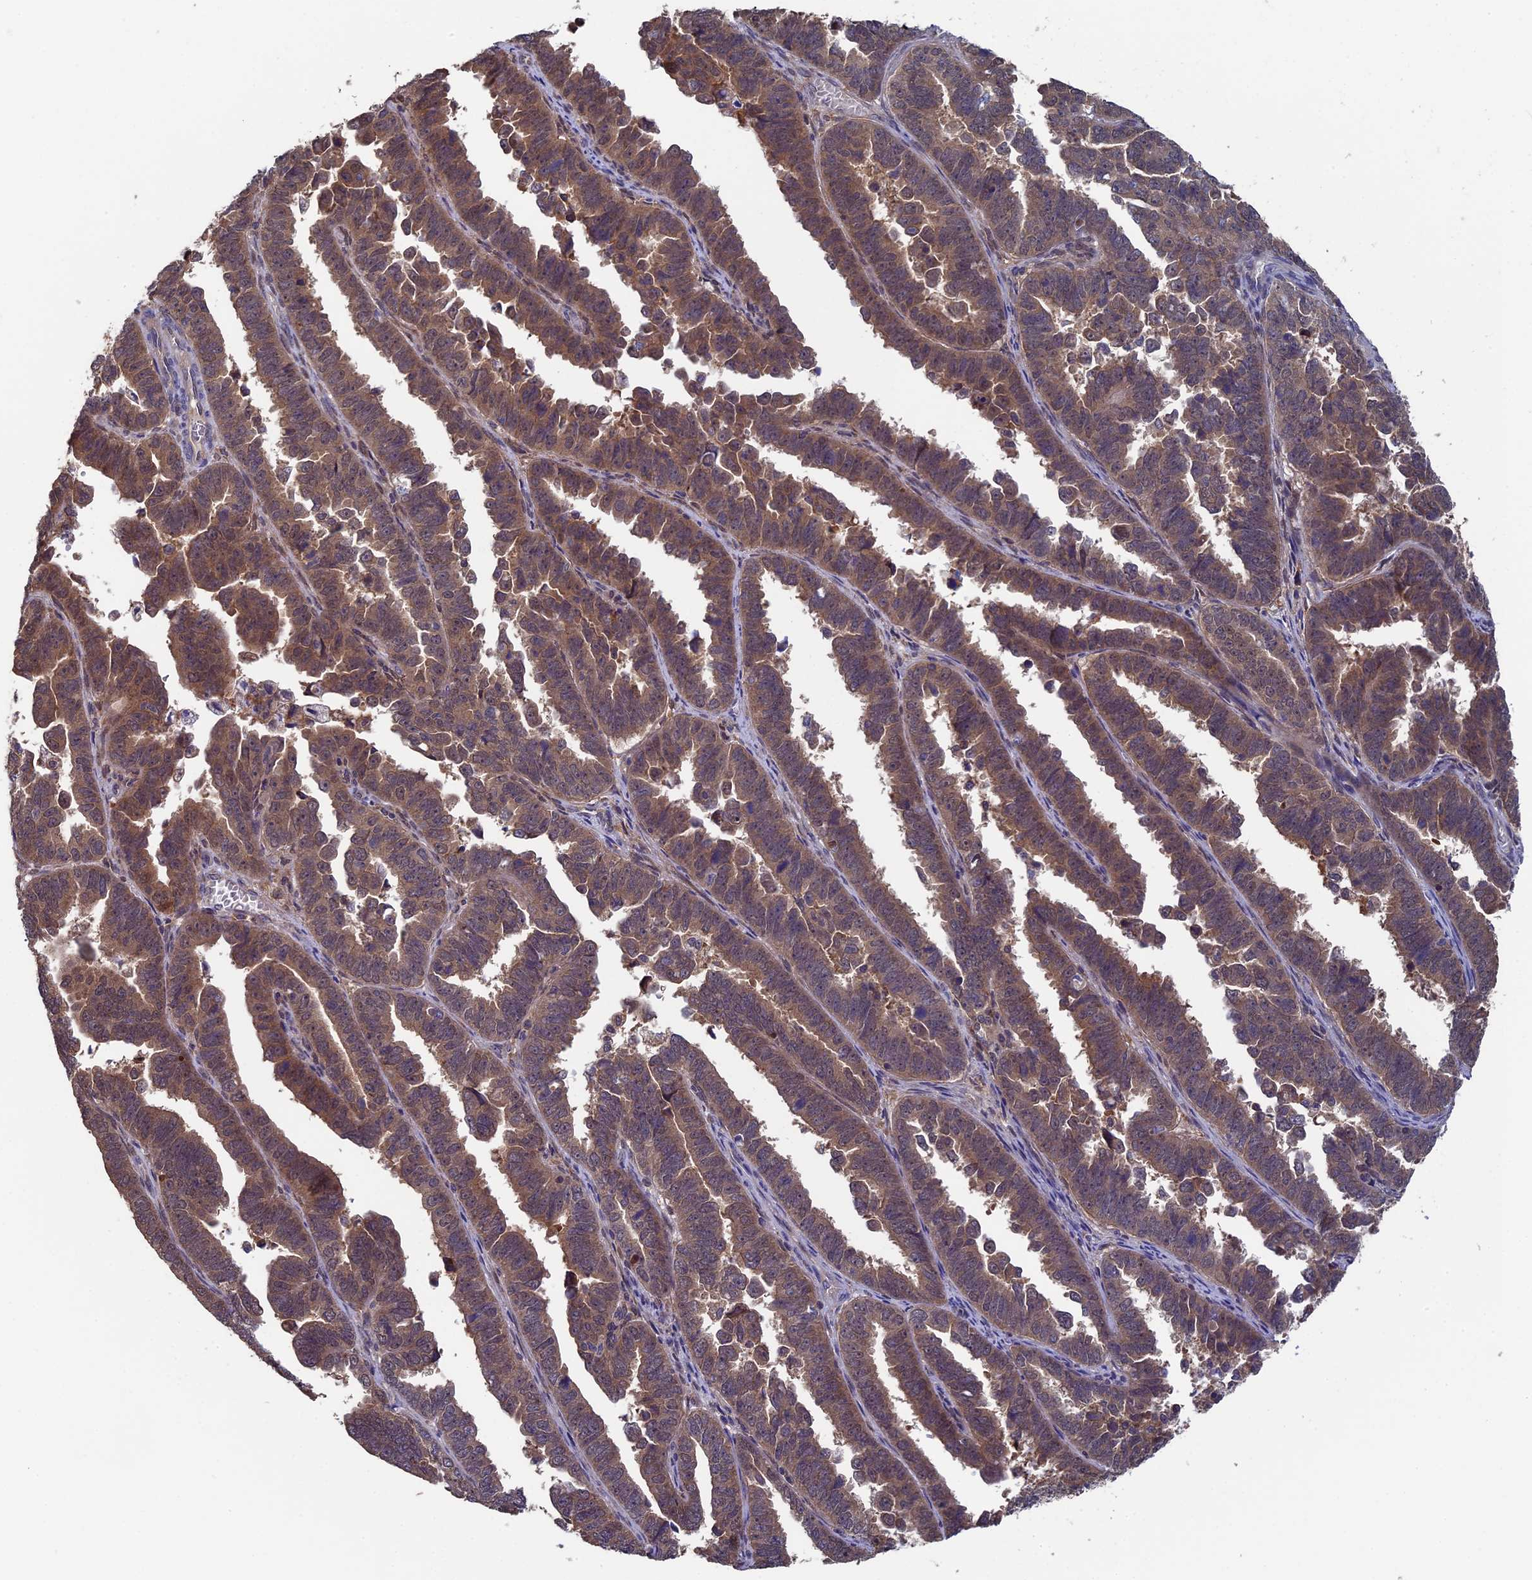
{"staining": {"intensity": "moderate", "quantity": ">75%", "location": "cytoplasmic/membranous"}, "tissue": "endometrial cancer", "cell_type": "Tumor cells", "image_type": "cancer", "snomed": [{"axis": "morphology", "description": "Adenocarcinoma, NOS"}, {"axis": "topography", "description": "Endometrium"}], "caption": "High-magnification brightfield microscopy of endometrial cancer stained with DAB (3,3'-diaminobenzidine) (brown) and counterstained with hematoxylin (blue). tumor cells exhibit moderate cytoplasmic/membranous expression is present in approximately>75% of cells. The staining was performed using DAB (3,3'-diaminobenzidine) to visualize the protein expression in brown, while the nuclei were stained in blue with hematoxylin (Magnification: 20x).", "gene": "LCMT1", "patient": {"sex": "female", "age": 75}}